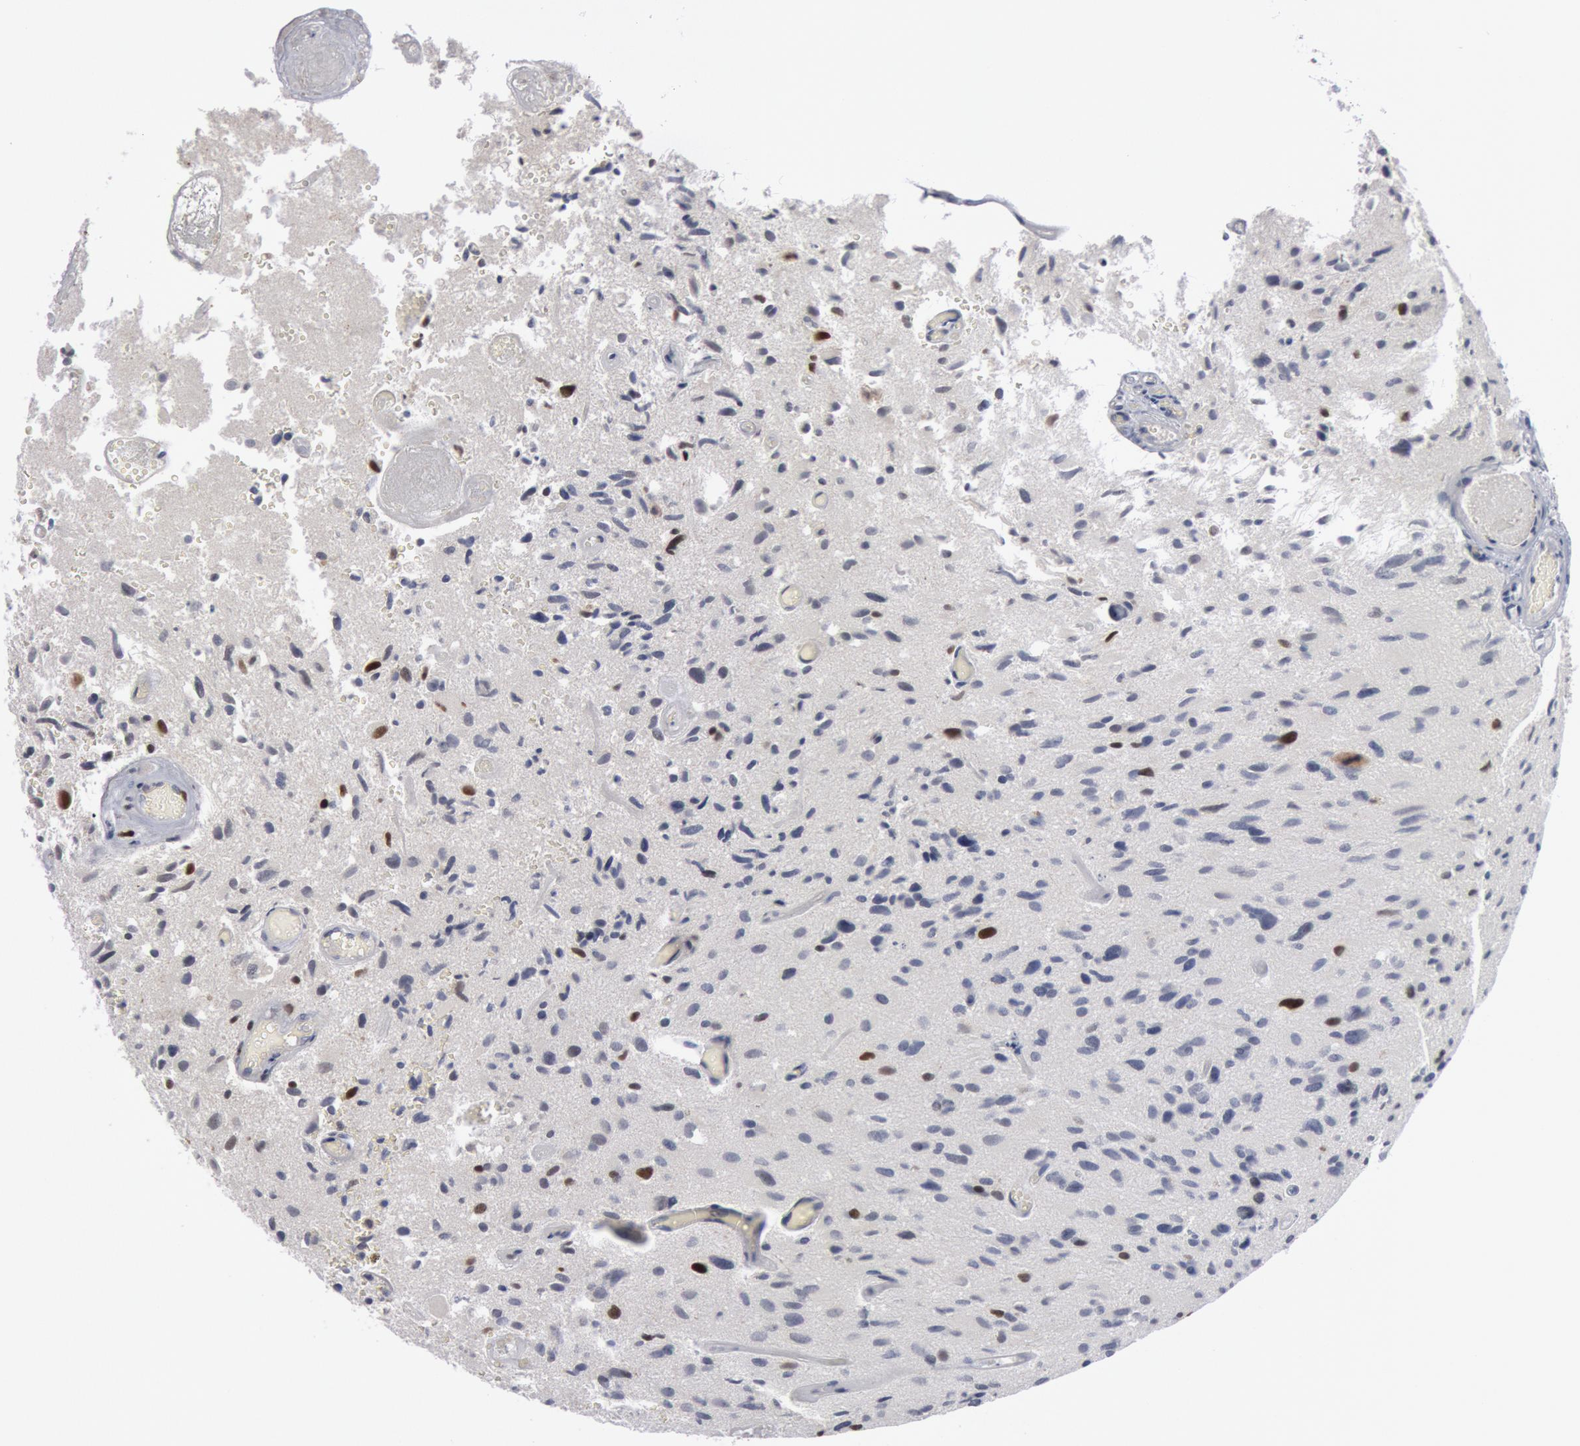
{"staining": {"intensity": "strong", "quantity": "25%-75%", "location": "nuclear"}, "tissue": "glioma", "cell_type": "Tumor cells", "image_type": "cancer", "snomed": [{"axis": "morphology", "description": "Glioma, malignant, High grade"}, {"axis": "topography", "description": "Brain"}], "caption": "A histopathology image of malignant high-grade glioma stained for a protein shows strong nuclear brown staining in tumor cells. (DAB IHC with brightfield microscopy, high magnification).", "gene": "WDHD1", "patient": {"sex": "male", "age": 69}}